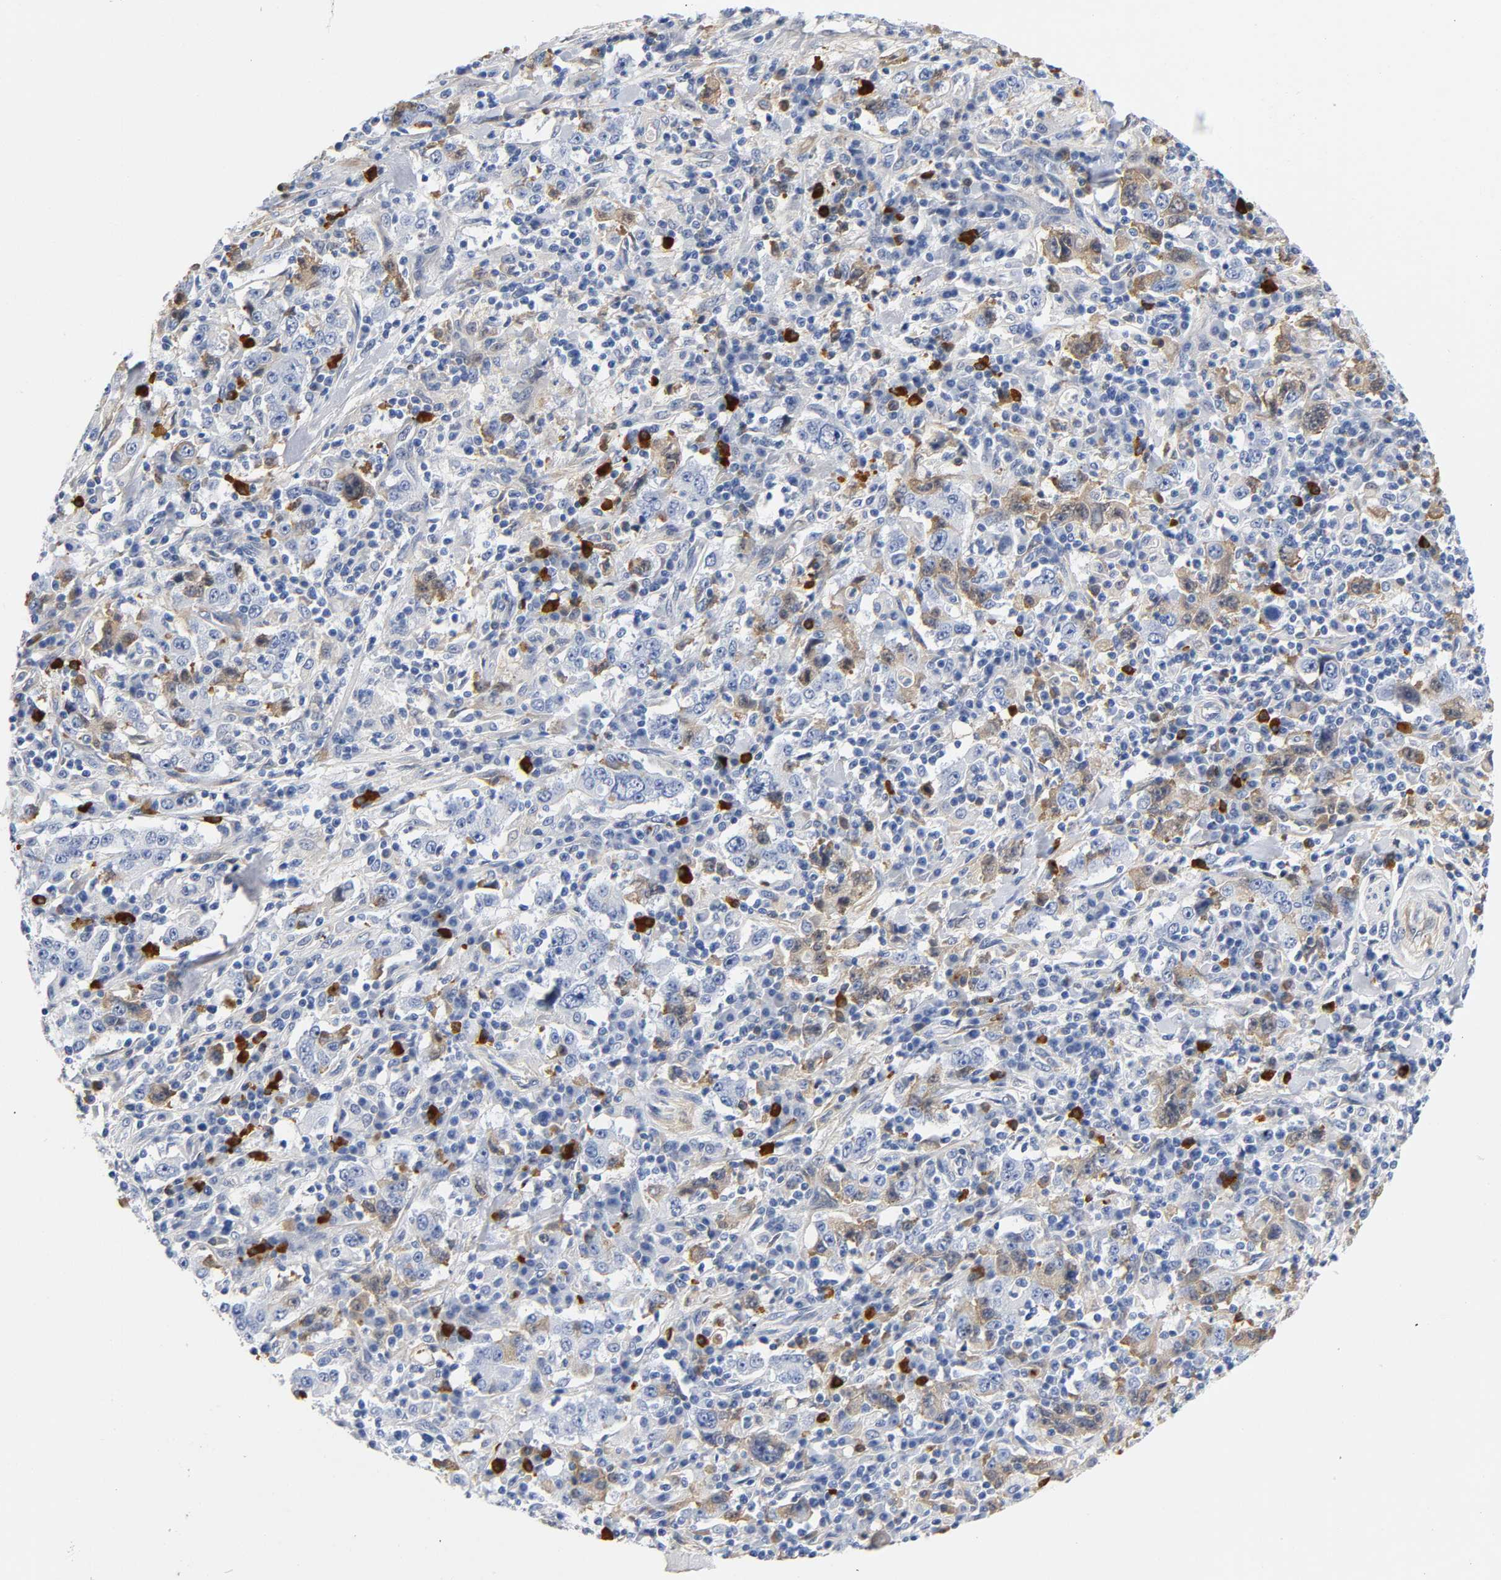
{"staining": {"intensity": "weak", "quantity": "25%-75%", "location": "cytoplasmic/membranous"}, "tissue": "stomach cancer", "cell_type": "Tumor cells", "image_type": "cancer", "snomed": [{"axis": "morphology", "description": "Normal tissue, NOS"}, {"axis": "morphology", "description": "Adenocarcinoma, NOS"}, {"axis": "topography", "description": "Stomach, upper"}, {"axis": "topography", "description": "Stomach"}], "caption": "Immunohistochemistry (IHC) of human stomach adenocarcinoma reveals low levels of weak cytoplasmic/membranous positivity in approximately 25%-75% of tumor cells.", "gene": "TNC", "patient": {"sex": "male", "age": 59}}